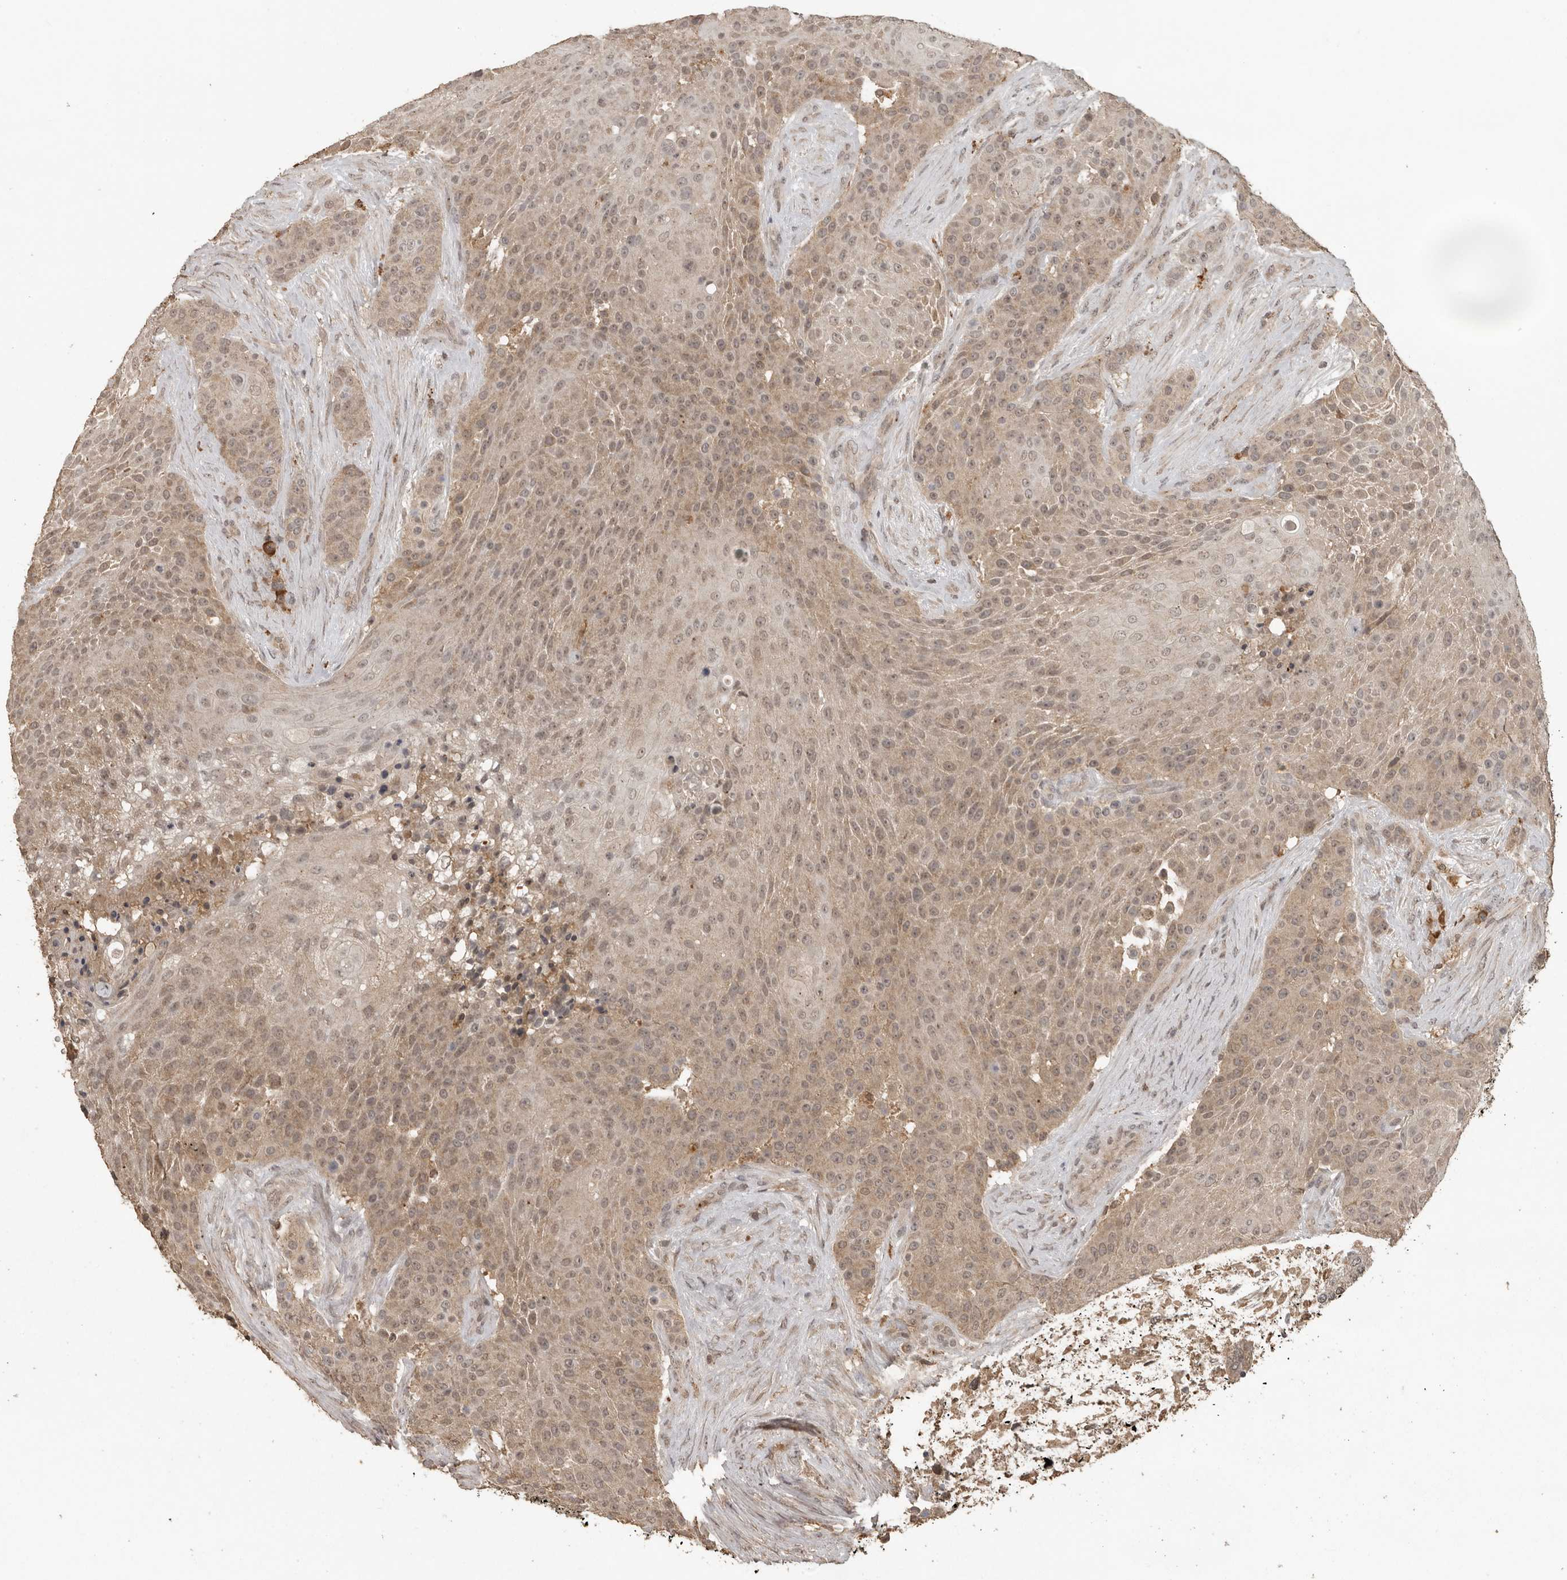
{"staining": {"intensity": "weak", "quantity": ">75%", "location": "cytoplasmic/membranous,nuclear"}, "tissue": "urothelial cancer", "cell_type": "Tumor cells", "image_type": "cancer", "snomed": [{"axis": "morphology", "description": "Urothelial carcinoma, High grade"}, {"axis": "topography", "description": "Urinary bladder"}], "caption": "Protein expression analysis of urothelial cancer reveals weak cytoplasmic/membranous and nuclear expression in approximately >75% of tumor cells.", "gene": "CTF1", "patient": {"sex": "female", "age": 63}}